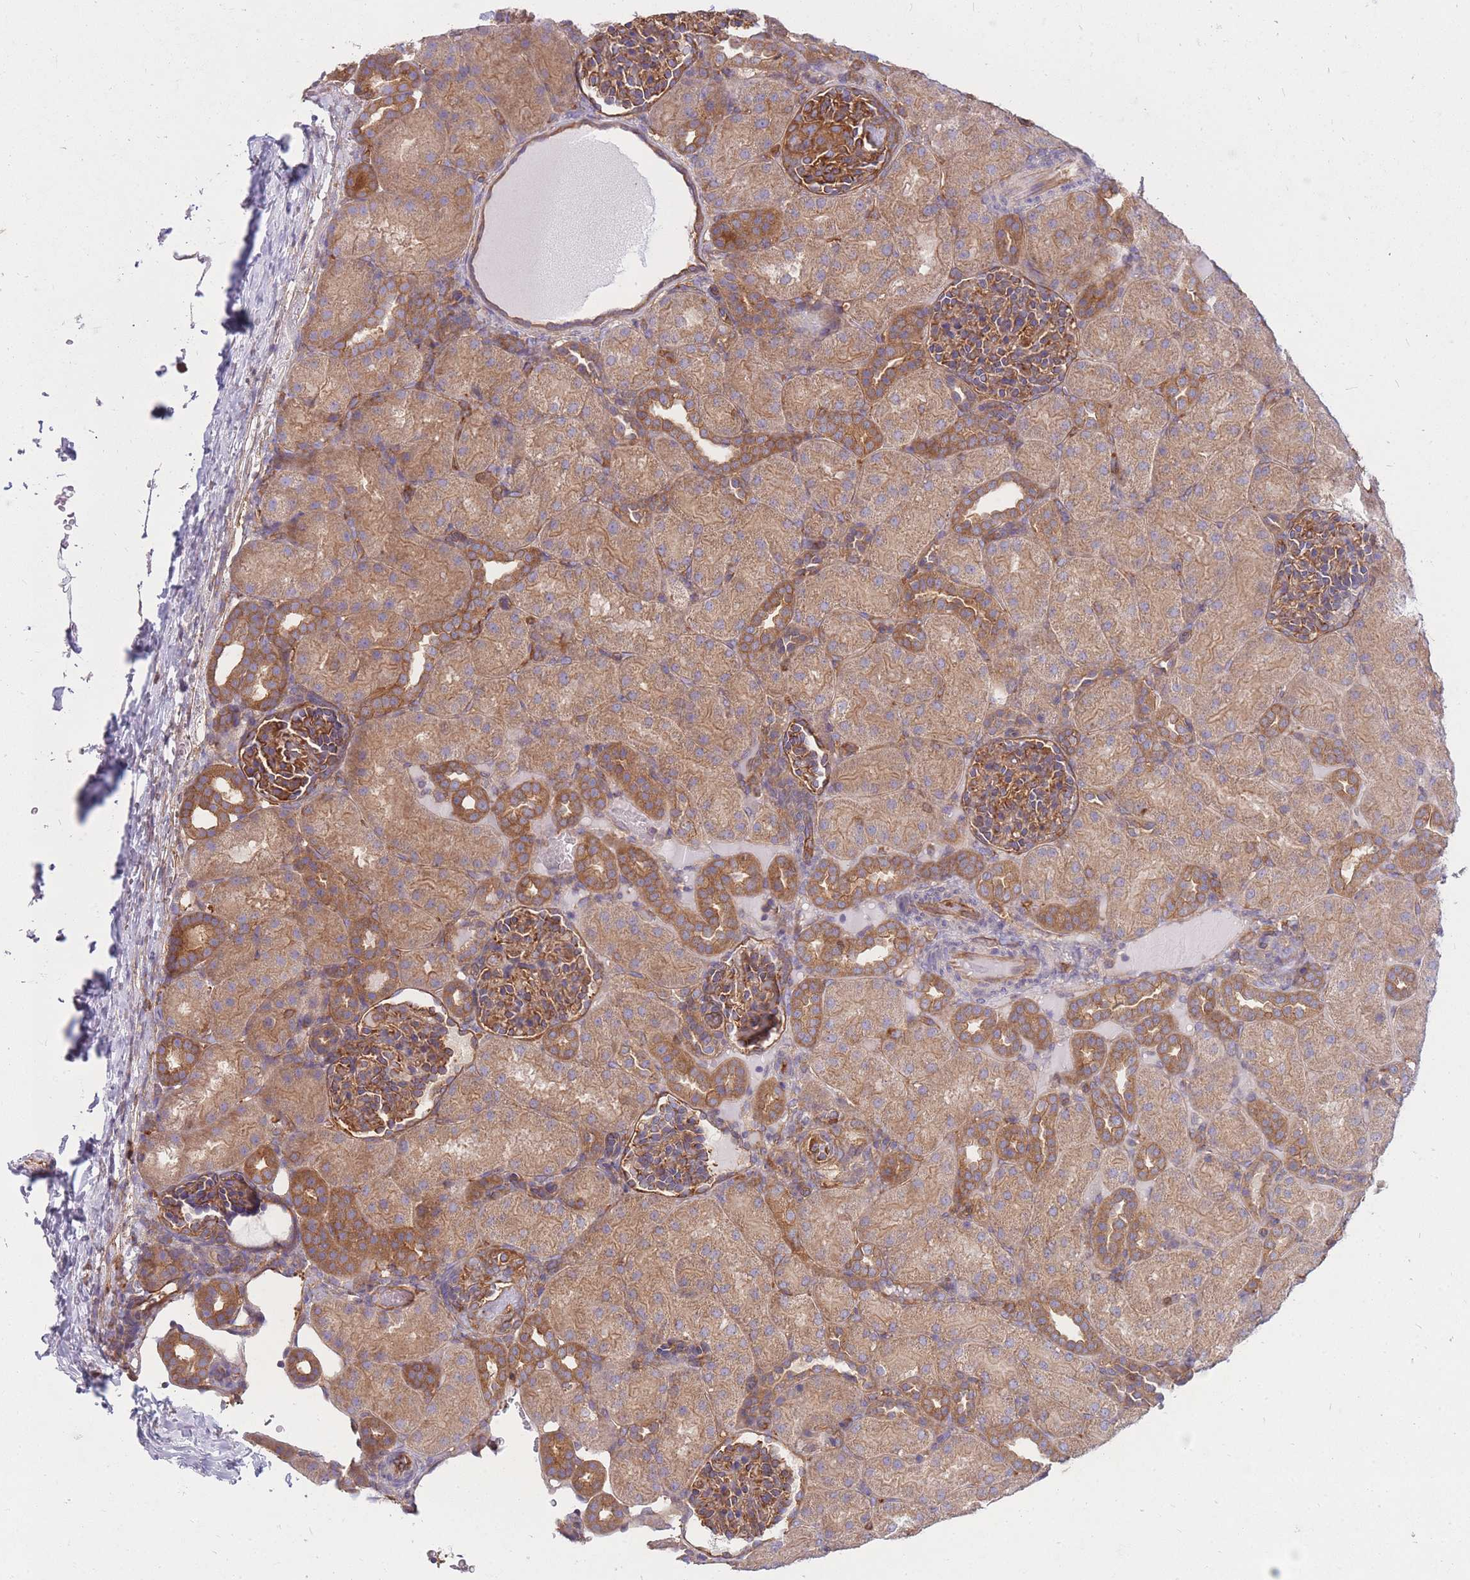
{"staining": {"intensity": "strong", "quantity": ">75%", "location": "cytoplasmic/membranous"}, "tissue": "kidney", "cell_type": "Cells in glomeruli", "image_type": "normal", "snomed": [{"axis": "morphology", "description": "Normal tissue, NOS"}, {"axis": "topography", "description": "Kidney"}], "caption": "A high-resolution micrograph shows immunohistochemistry (IHC) staining of benign kidney, which shows strong cytoplasmic/membranous expression in approximately >75% of cells in glomeruli. The protein is stained brown, and the nuclei are stained in blue (DAB IHC with brightfield microscopy, high magnification).", "gene": "GGA1", "patient": {"sex": "male", "age": 1}}